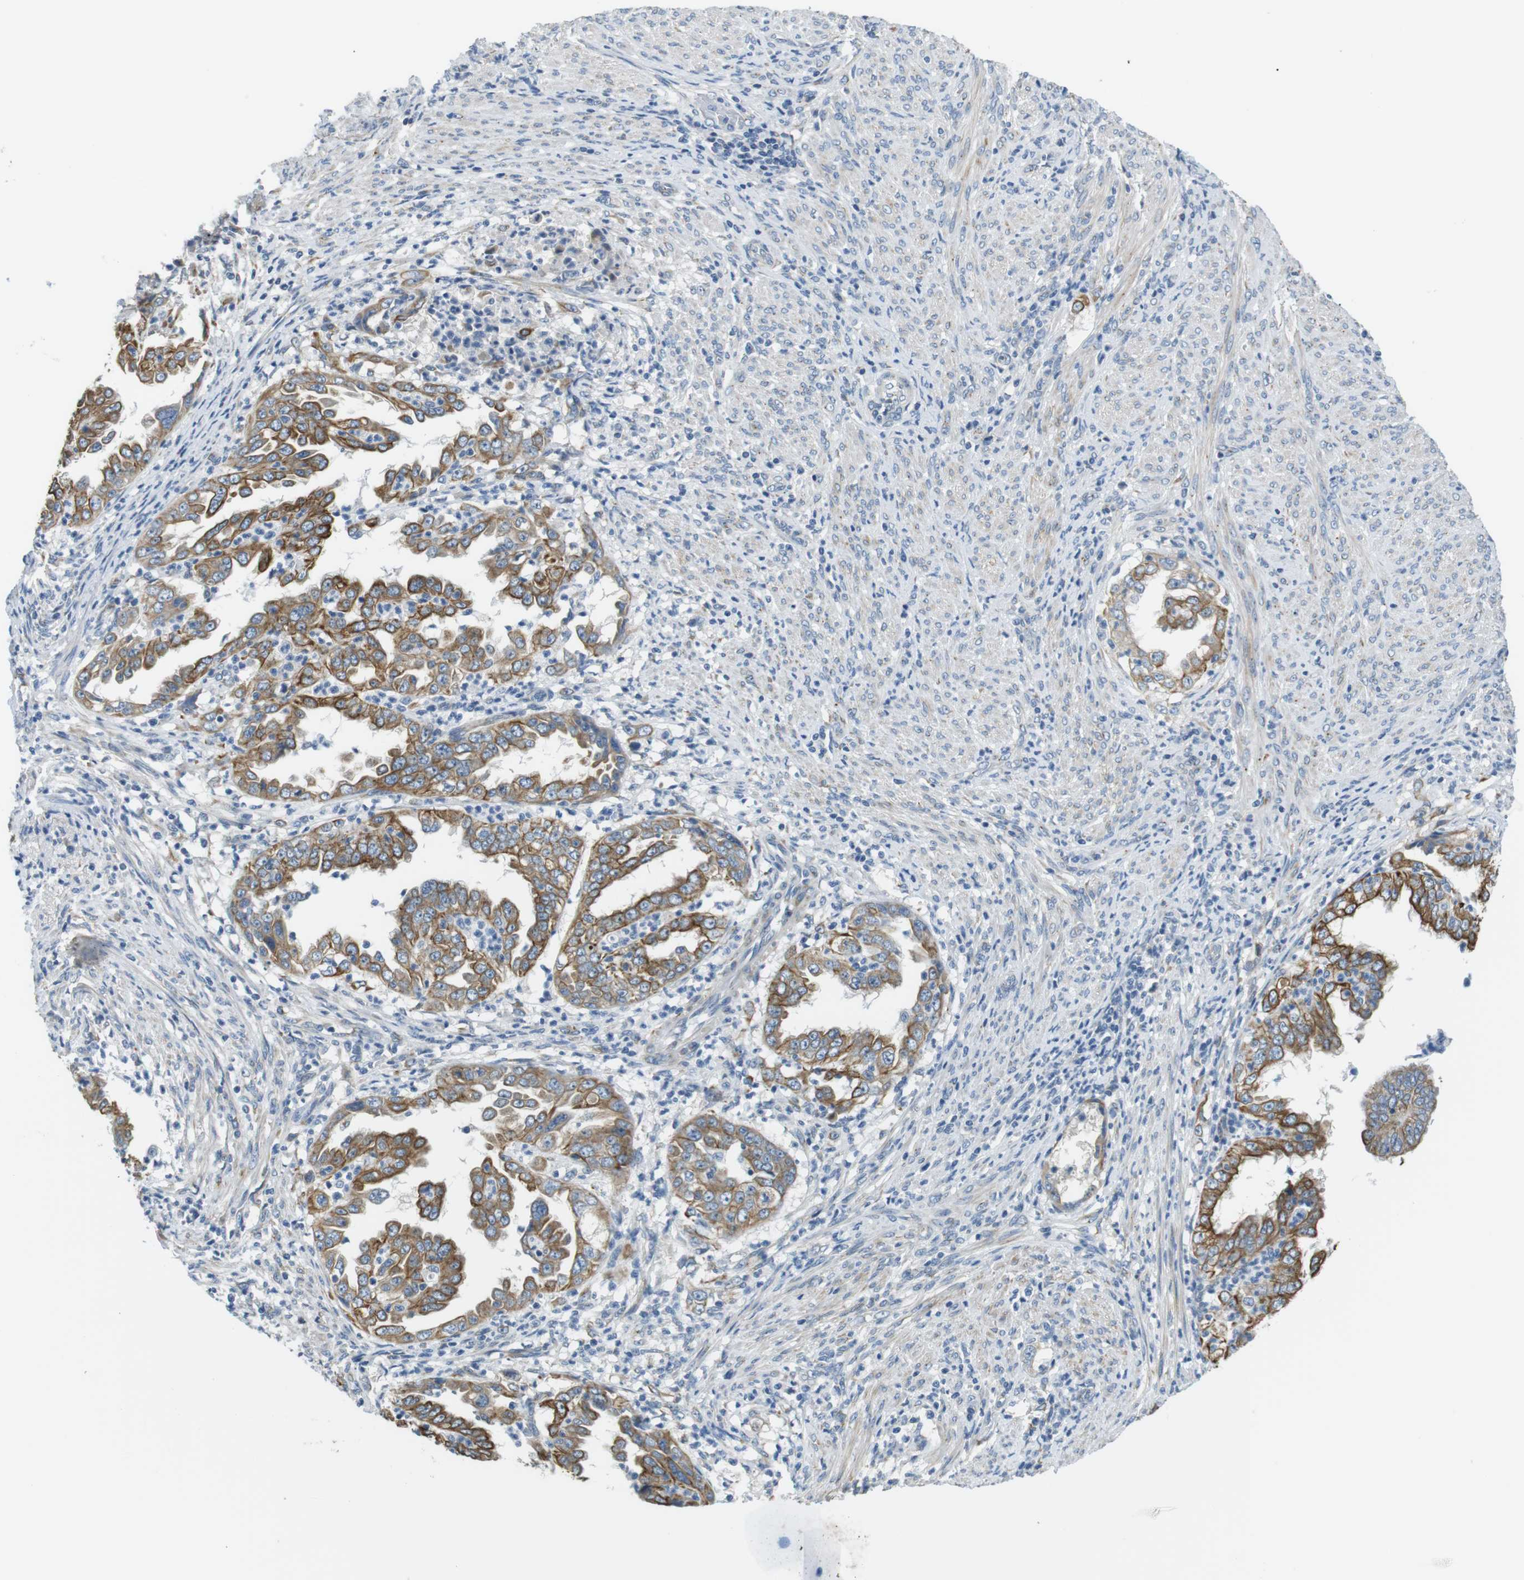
{"staining": {"intensity": "moderate", "quantity": "25%-75%", "location": "cytoplasmic/membranous"}, "tissue": "endometrial cancer", "cell_type": "Tumor cells", "image_type": "cancer", "snomed": [{"axis": "morphology", "description": "Adenocarcinoma, NOS"}, {"axis": "topography", "description": "Endometrium"}], "caption": "Endometrial cancer stained for a protein displays moderate cytoplasmic/membranous positivity in tumor cells.", "gene": "UNC5CL", "patient": {"sex": "female", "age": 85}}